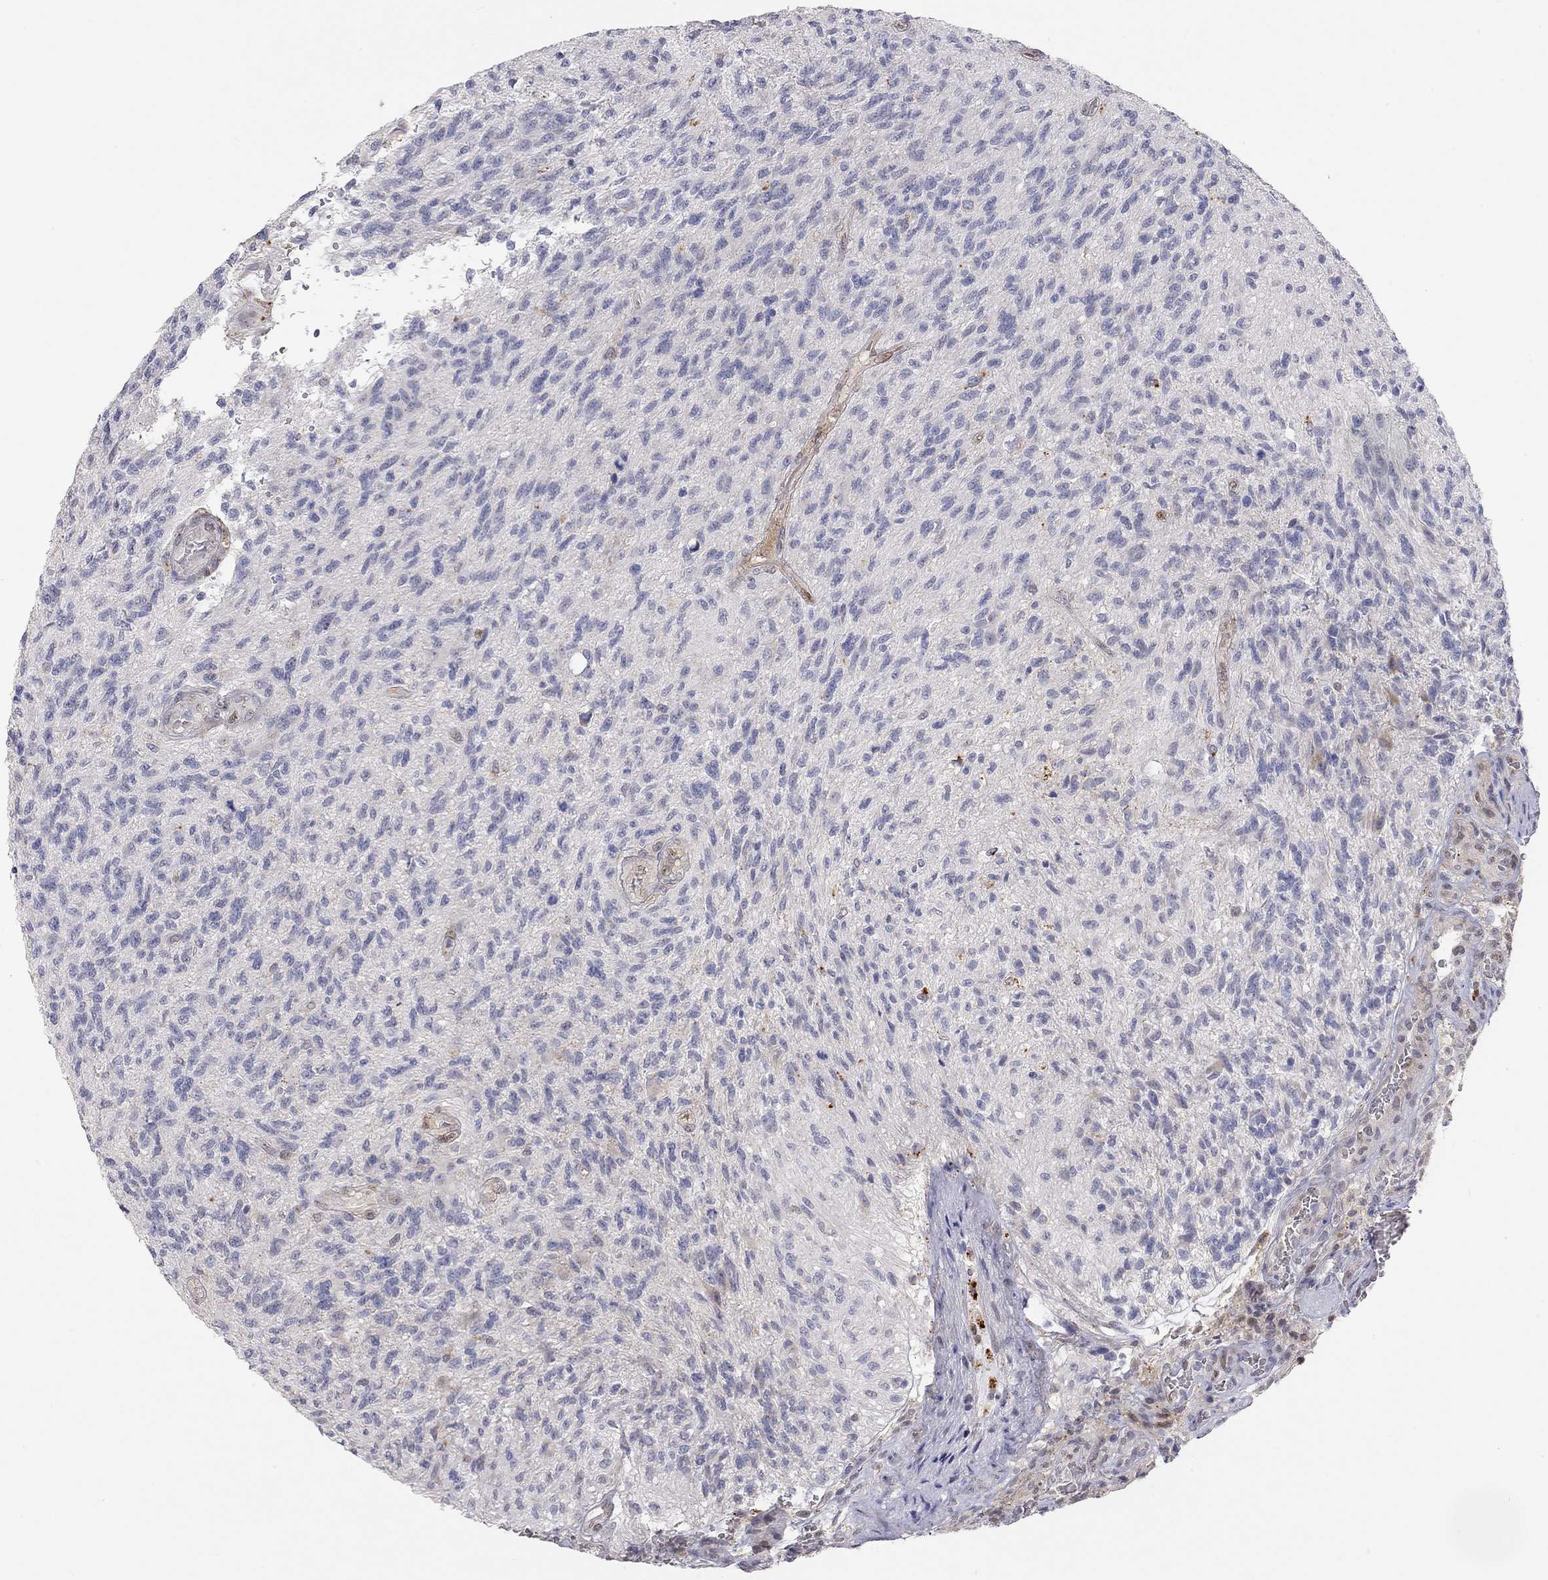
{"staining": {"intensity": "negative", "quantity": "none", "location": "none"}, "tissue": "glioma", "cell_type": "Tumor cells", "image_type": "cancer", "snomed": [{"axis": "morphology", "description": "Glioma, malignant, High grade"}, {"axis": "topography", "description": "Brain"}], "caption": "A high-resolution image shows immunohistochemistry (IHC) staining of glioma, which shows no significant positivity in tumor cells.", "gene": "PAPSS2", "patient": {"sex": "male", "age": 56}}